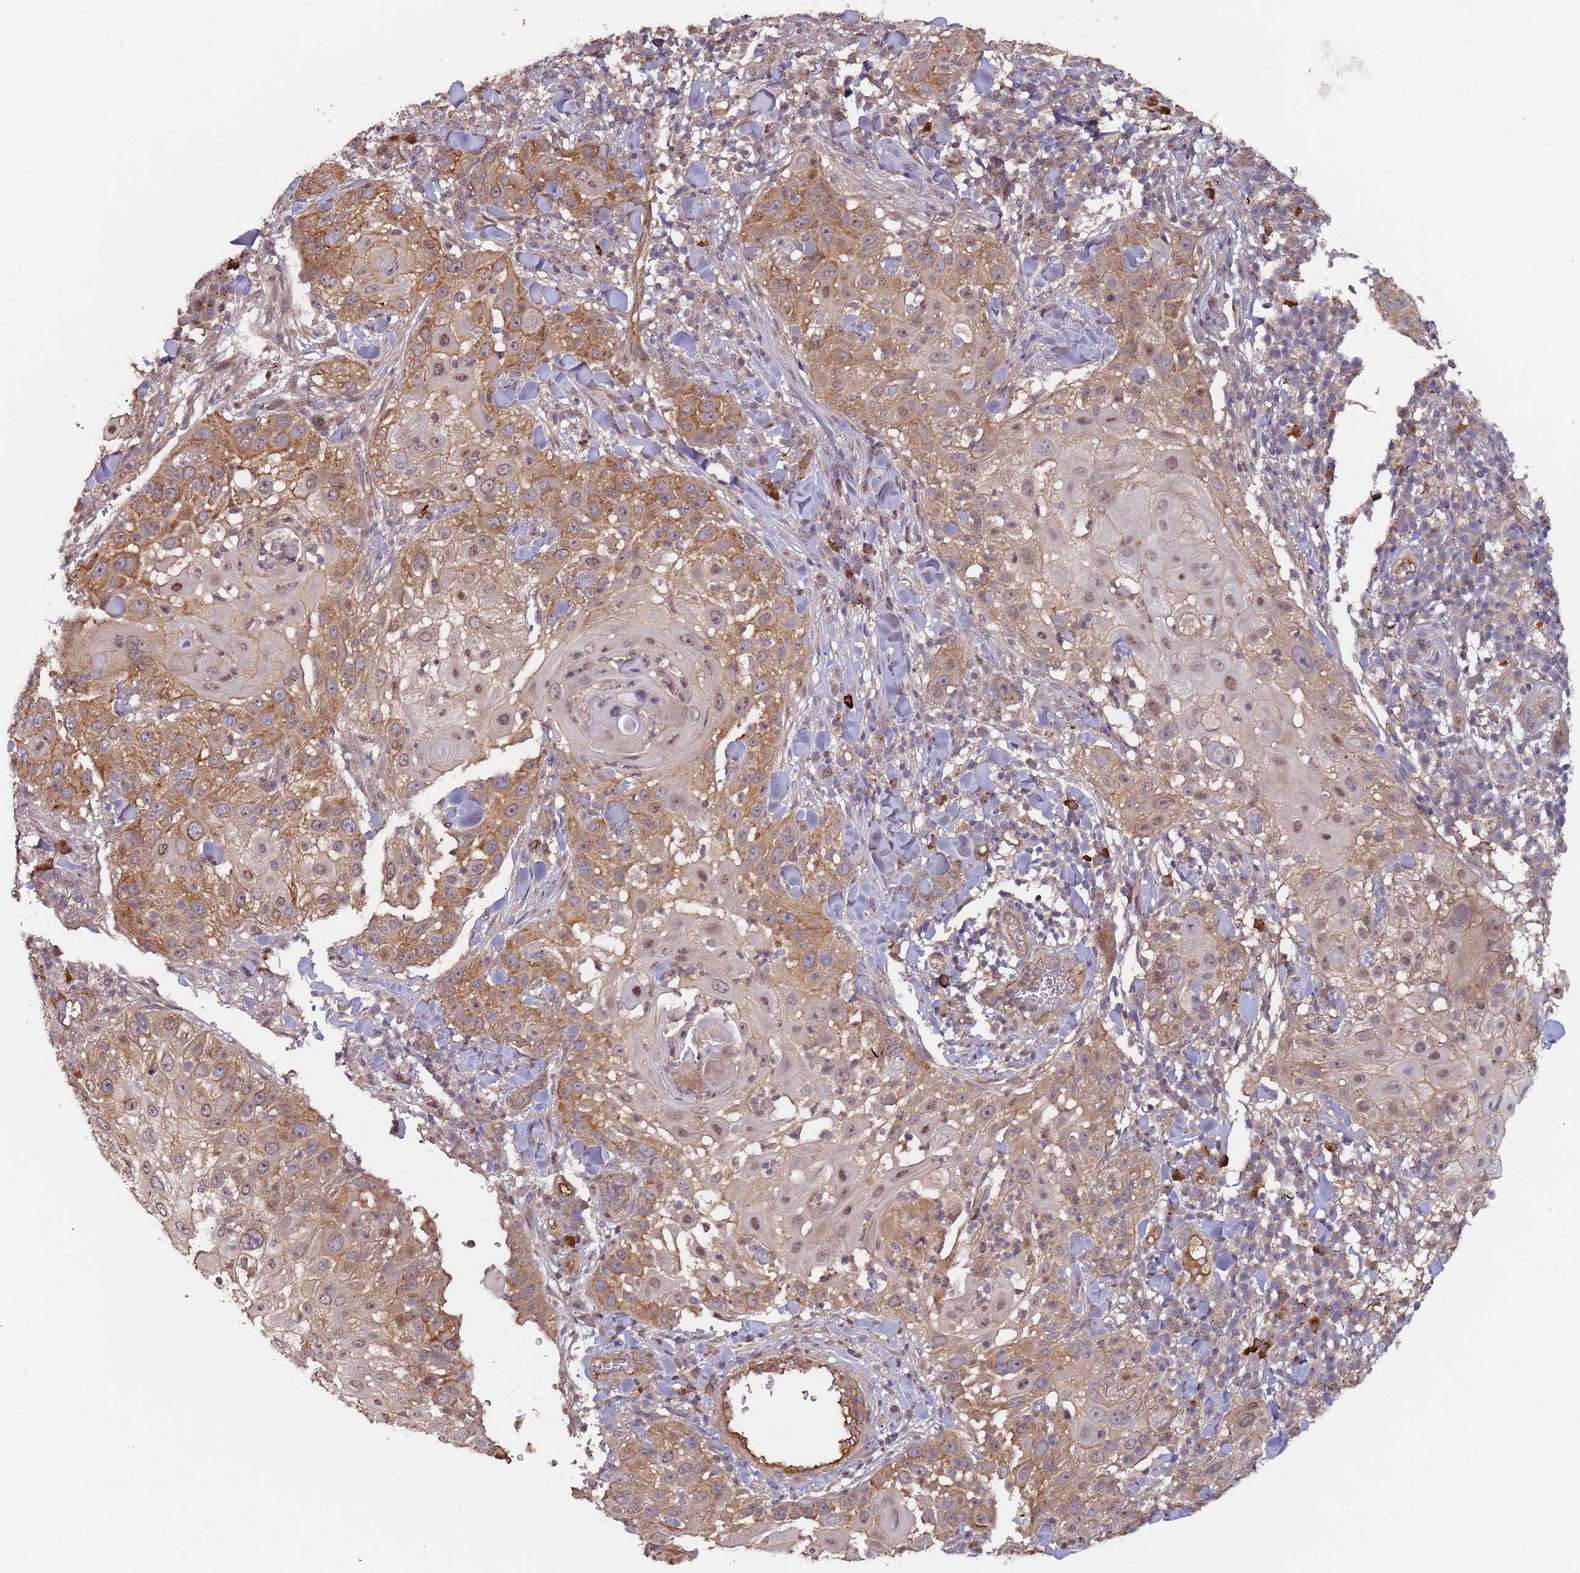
{"staining": {"intensity": "moderate", "quantity": ">75%", "location": "cytoplasmic/membranous,nuclear"}, "tissue": "skin cancer", "cell_type": "Tumor cells", "image_type": "cancer", "snomed": [{"axis": "morphology", "description": "Squamous cell carcinoma, NOS"}, {"axis": "topography", "description": "Skin"}], "caption": "Squamous cell carcinoma (skin) stained with a brown dye displays moderate cytoplasmic/membranous and nuclear positive expression in about >75% of tumor cells.", "gene": "KANSL1L", "patient": {"sex": "female", "age": 44}}